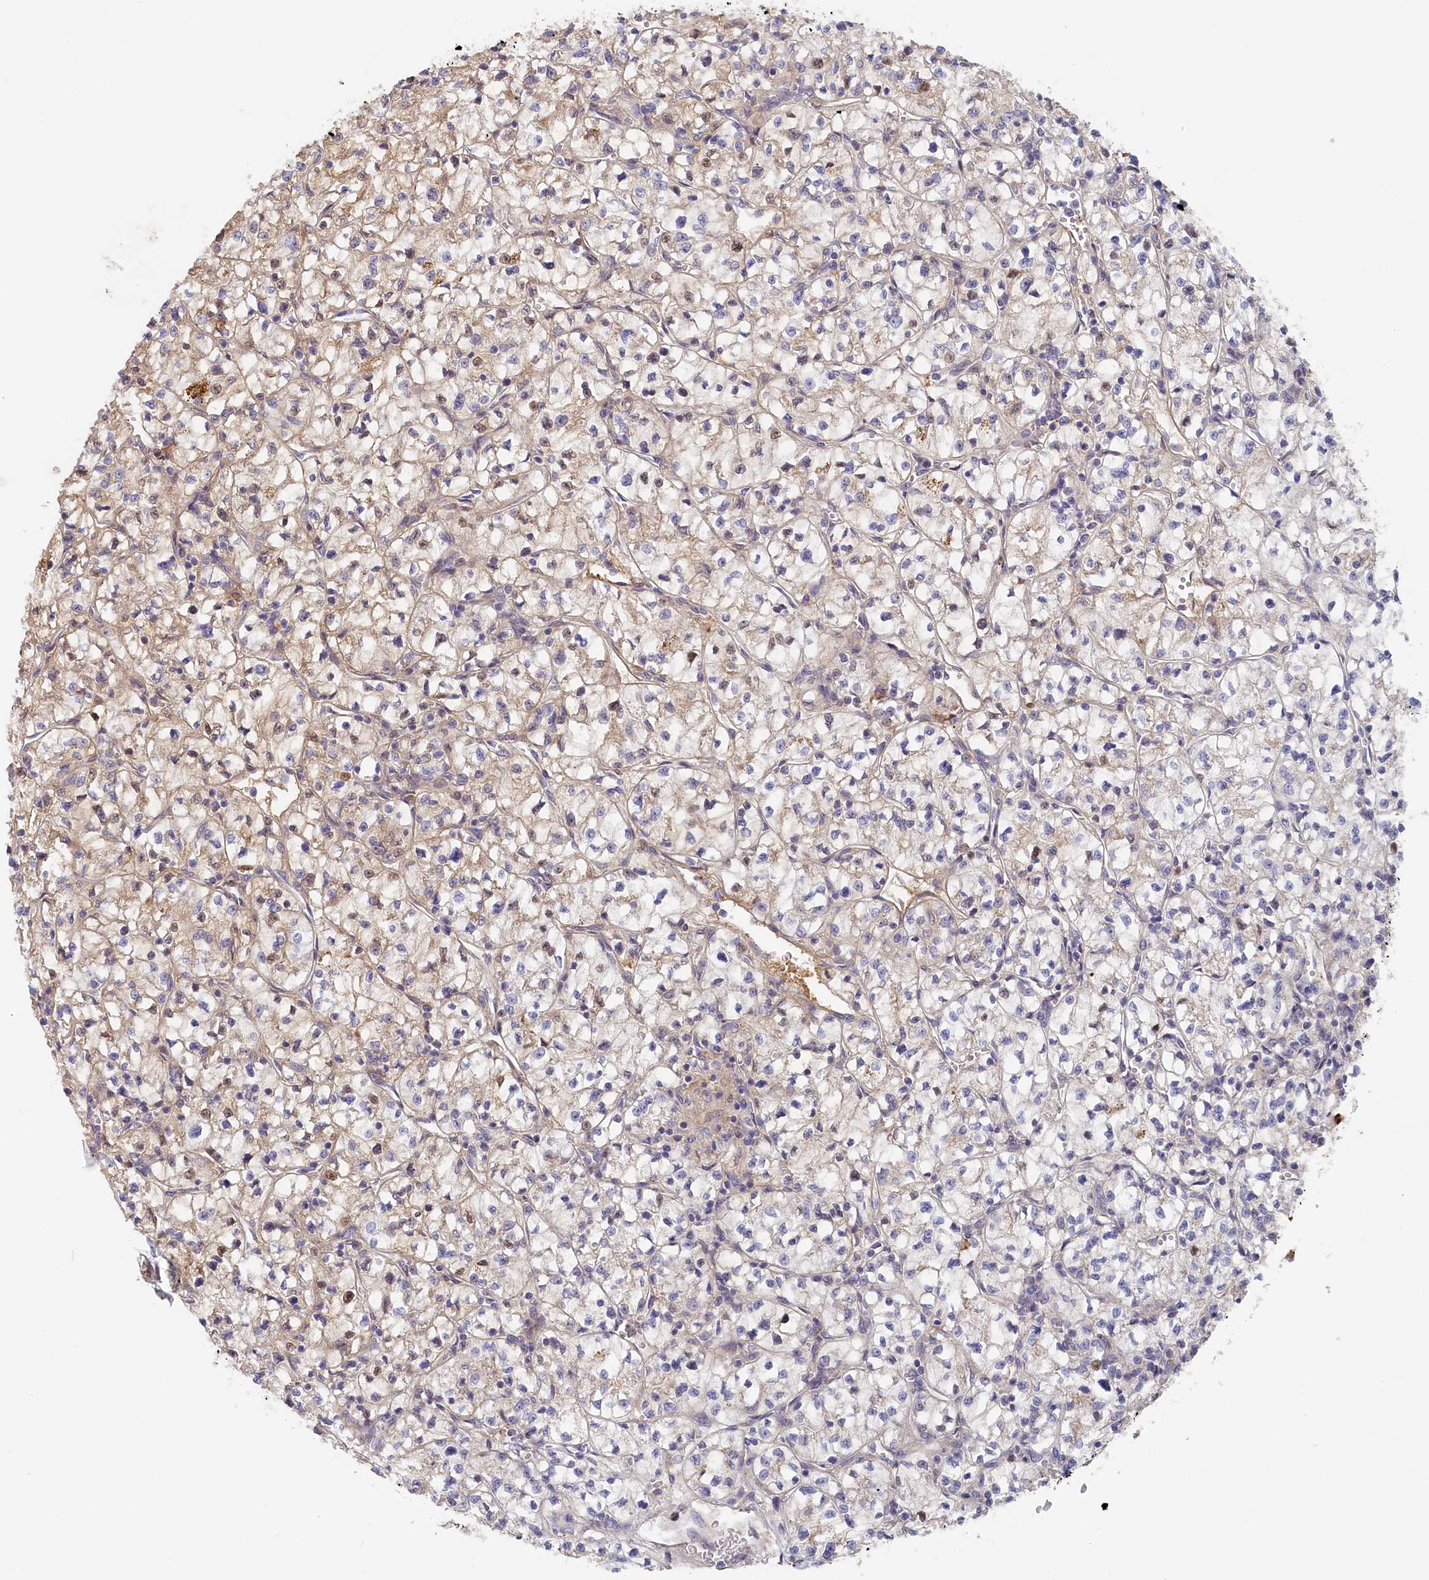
{"staining": {"intensity": "weak", "quantity": "<25%", "location": "cytoplasmic/membranous"}, "tissue": "renal cancer", "cell_type": "Tumor cells", "image_type": "cancer", "snomed": [{"axis": "morphology", "description": "Adenocarcinoma, NOS"}, {"axis": "topography", "description": "Kidney"}], "caption": "A high-resolution photomicrograph shows immunohistochemistry staining of adenocarcinoma (renal), which displays no significant positivity in tumor cells.", "gene": "STX16", "patient": {"sex": "female", "age": 64}}